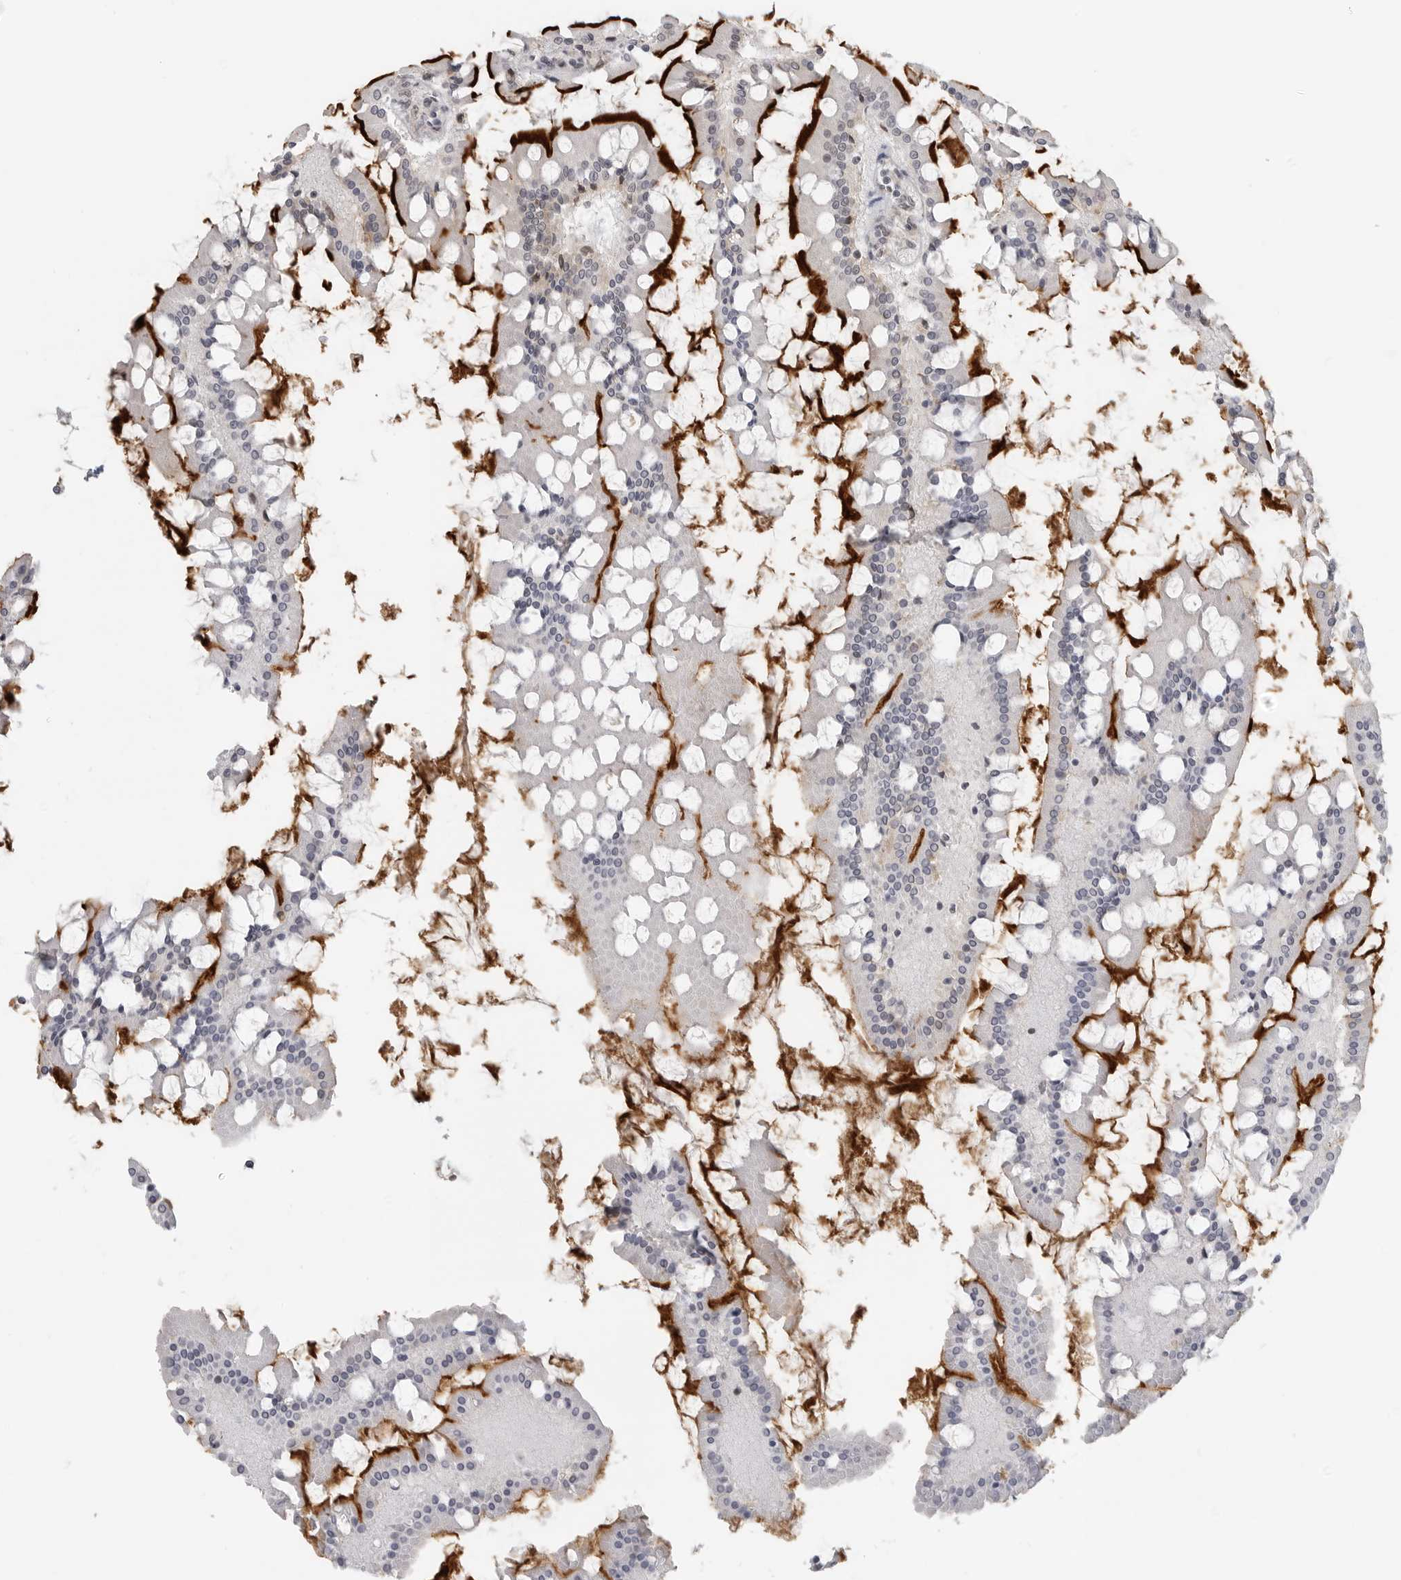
{"staining": {"intensity": "strong", "quantity": "25%-75%", "location": "cytoplasmic/membranous"}, "tissue": "small intestine", "cell_type": "Glandular cells", "image_type": "normal", "snomed": [{"axis": "morphology", "description": "Normal tissue, NOS"}, {"axis": "topography", "description": "Small intestine"}], "caption": "Normal small intestine displays strong cytoplasmic/membranous staining in approximately 25%-75% of glandular cells (DAB IHC with brightfield microscopy, high magnification)..", "gene": "CEP295NL", "patient": {"sex": "male", "age": 41}}